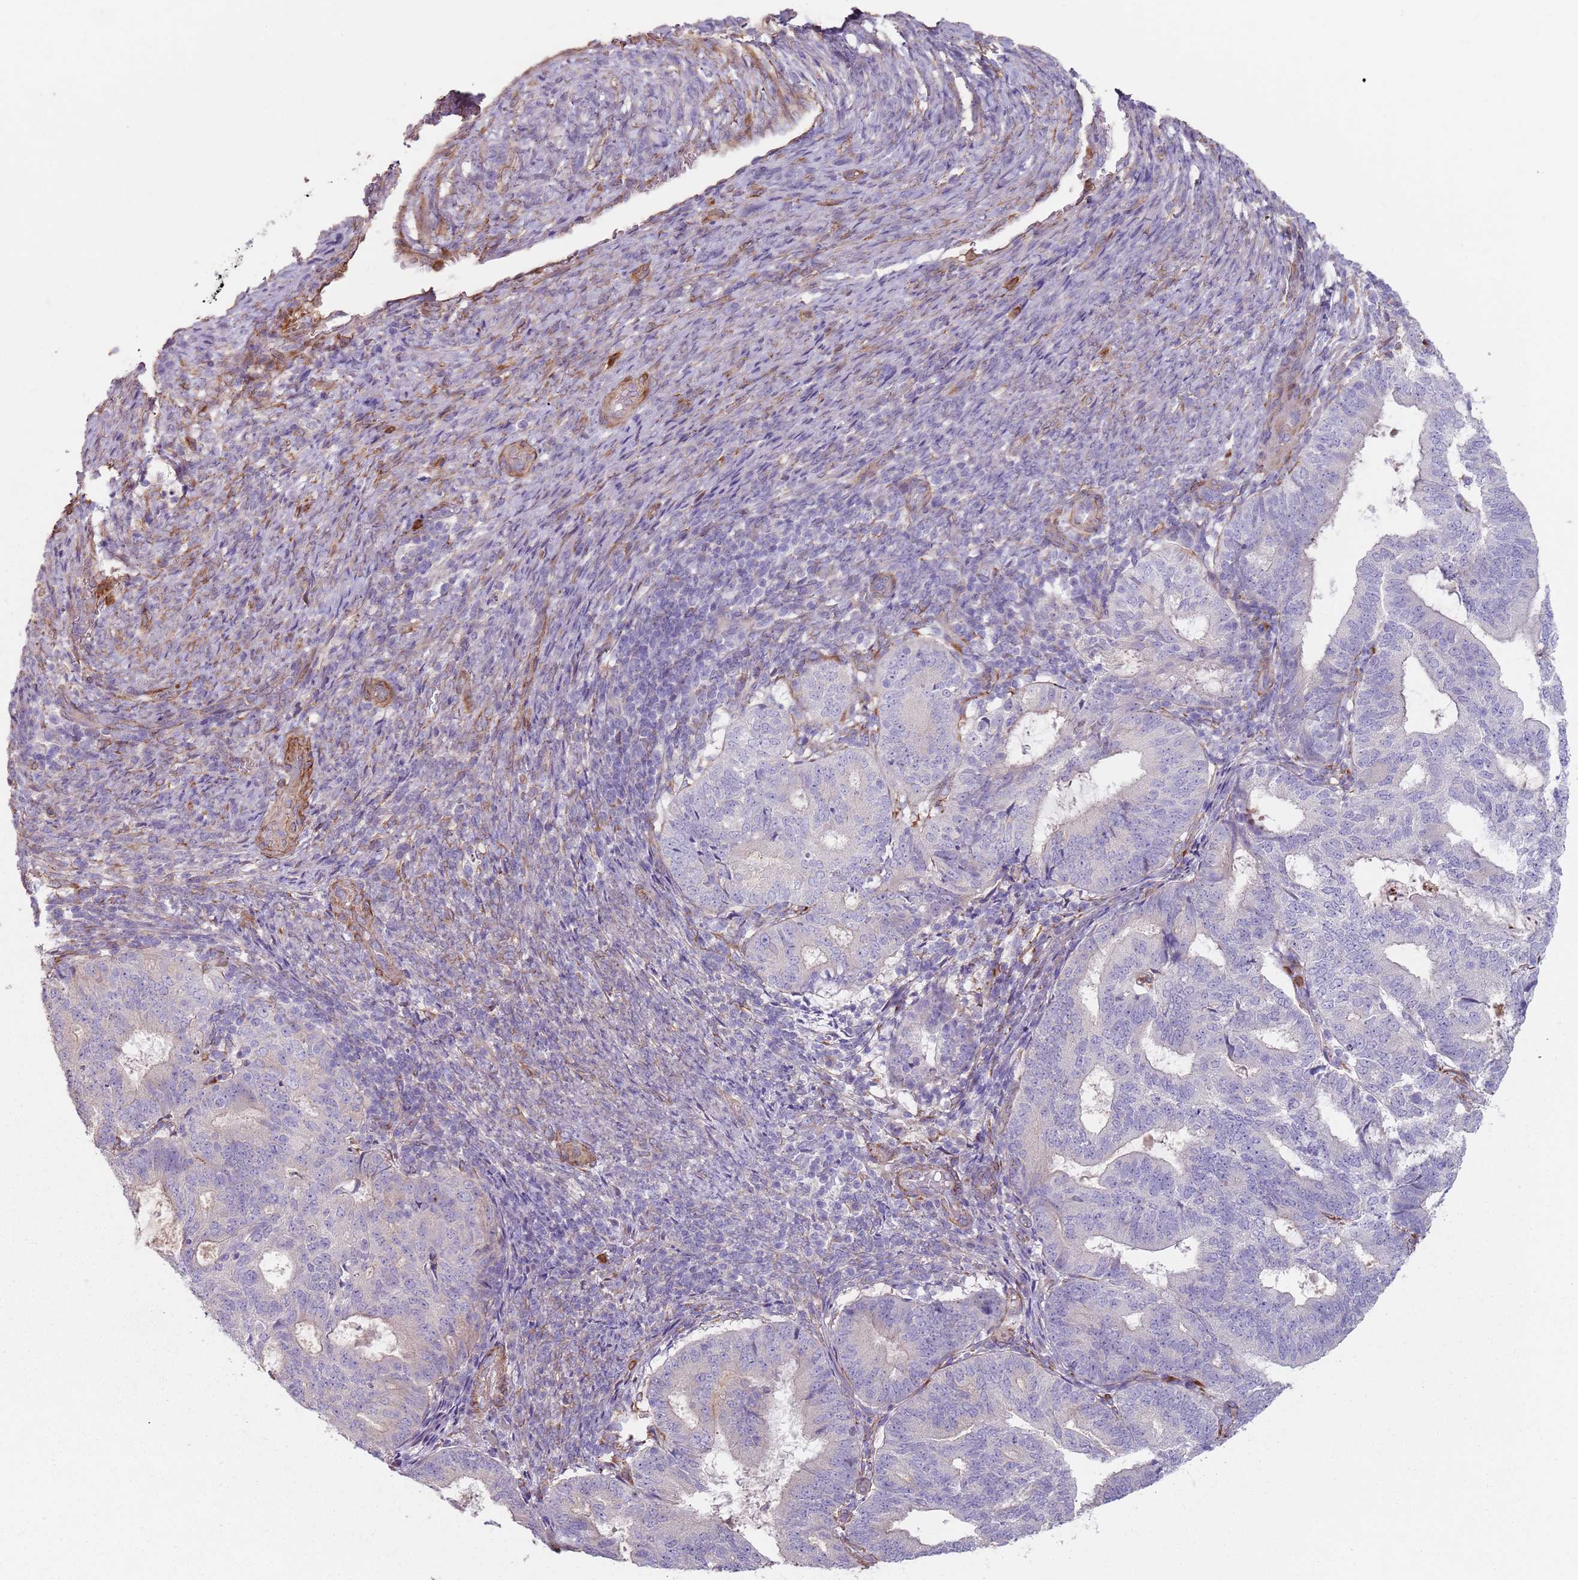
{"staining": {"intensity": "negative", "quantity": "none", "location": "none"}, "tissue": "endometrial cancer", "cell_type": "Tumor cells", "image_type": "cancer", "snomed": [{"axis": "morphology", "description": "Adenocarcinoma, NOS"}, {"axis": "topography", "description": "Endometrium"}], "caption": "Tumor cells show no significant protein positivity in endometrial cancer (adenocarcinoma).", "gene": "PHLPP2", "patient": {"sex": "female", "age": 70}}